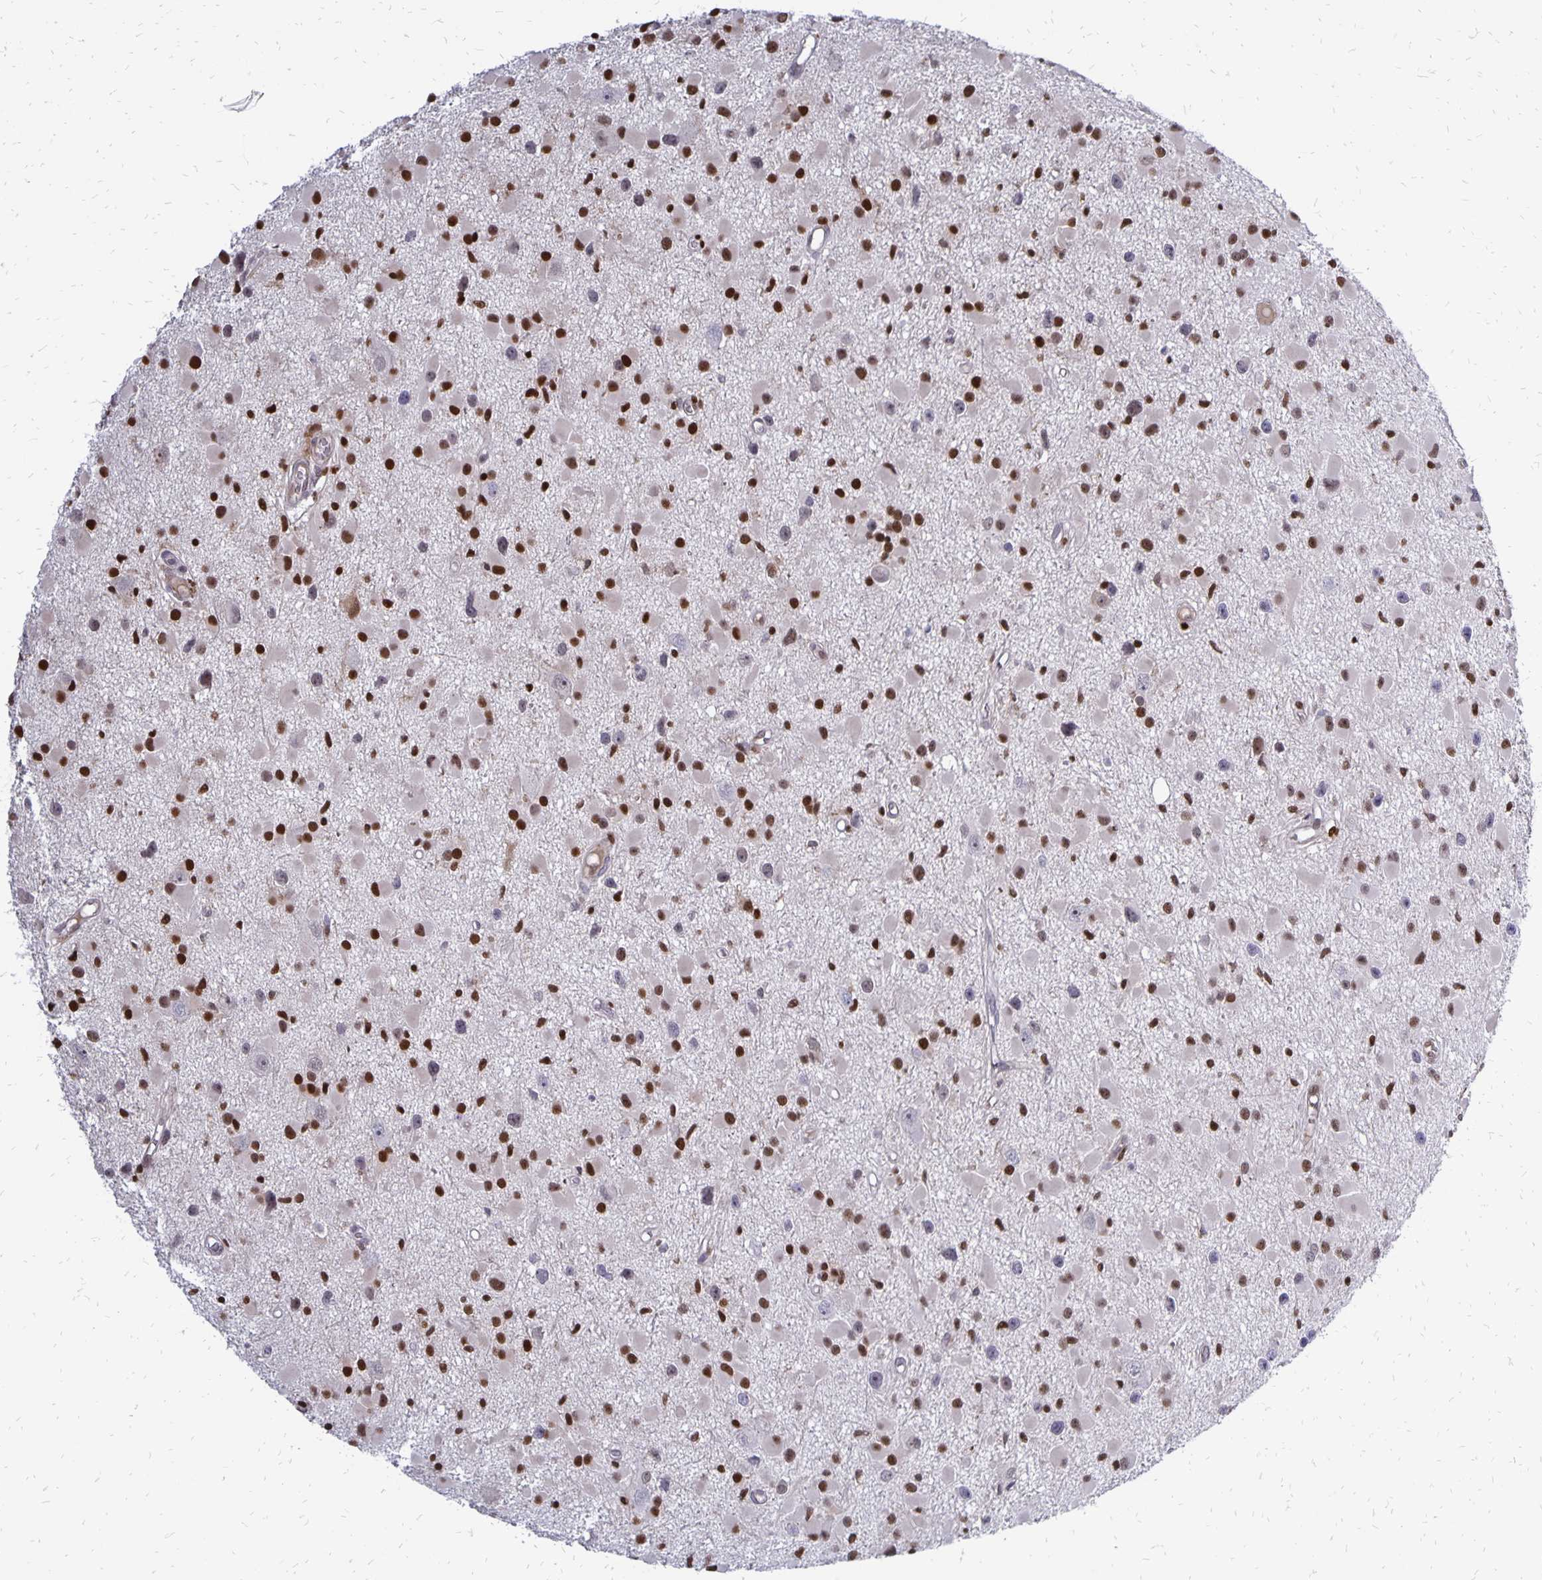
{"staining": {"intensity": "strong", "quantity": "25%-75%", "location": "nuclear"}, "tissue": "glioma", "cell_type": "Tumor cells", "image_type": "cancer", "snomed": [{"axis": "morphology", "description": "Glioma, malignant, High grade"}, {"axis": "topography", "description": "Brain"}], "caption": "DAB (3,3'-diaminobenzidine) immunohistochemical staining of malignant high-grade glioma reveals strong nuclear protein expression in about 25%-75% of tumor cells.", "gene": "DCK", "patient": {"sex": "male", "age": 54}}